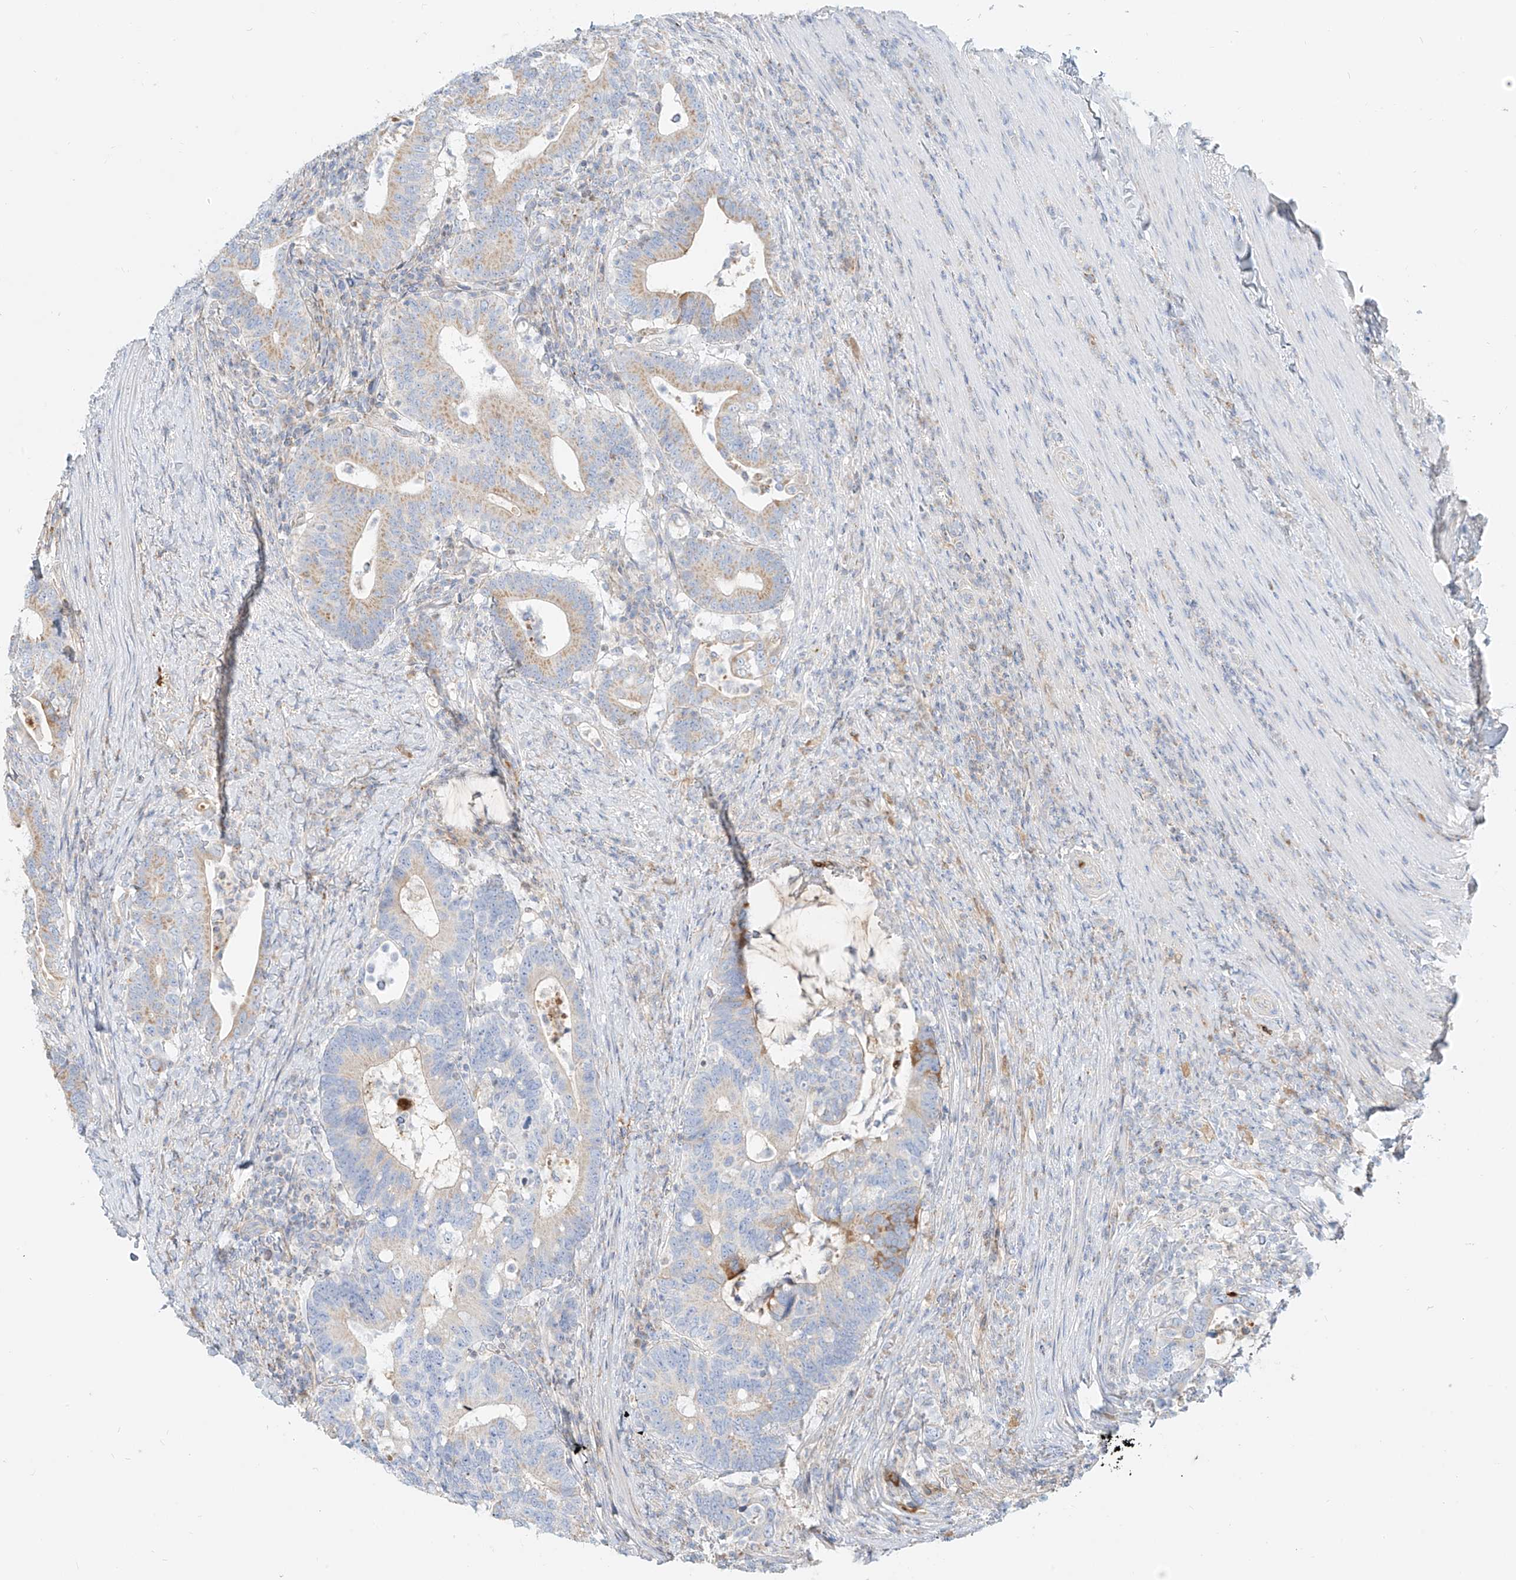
{"staining": {"intensity": "weak", "quantity": "25%-75%", "location": "cytoplasmic/membranous"}, "tissue": "colorectal cancer", "cell_type": "Tumor cells", "image_type": "cancer", "snomed": [{"axis": "morphology", "description": "Adenocarcinoma, NOS"}, {"axis": "topography", "description": "Colon"}], "caption": "This image shows IHC staining of colorectal cancer, with low weak cytoplasmic/membranous expression in approximately 25%-75% of tumor cells.", "gene": "OCSTAMP", "patient": {"sex": "female", "age": 66}}